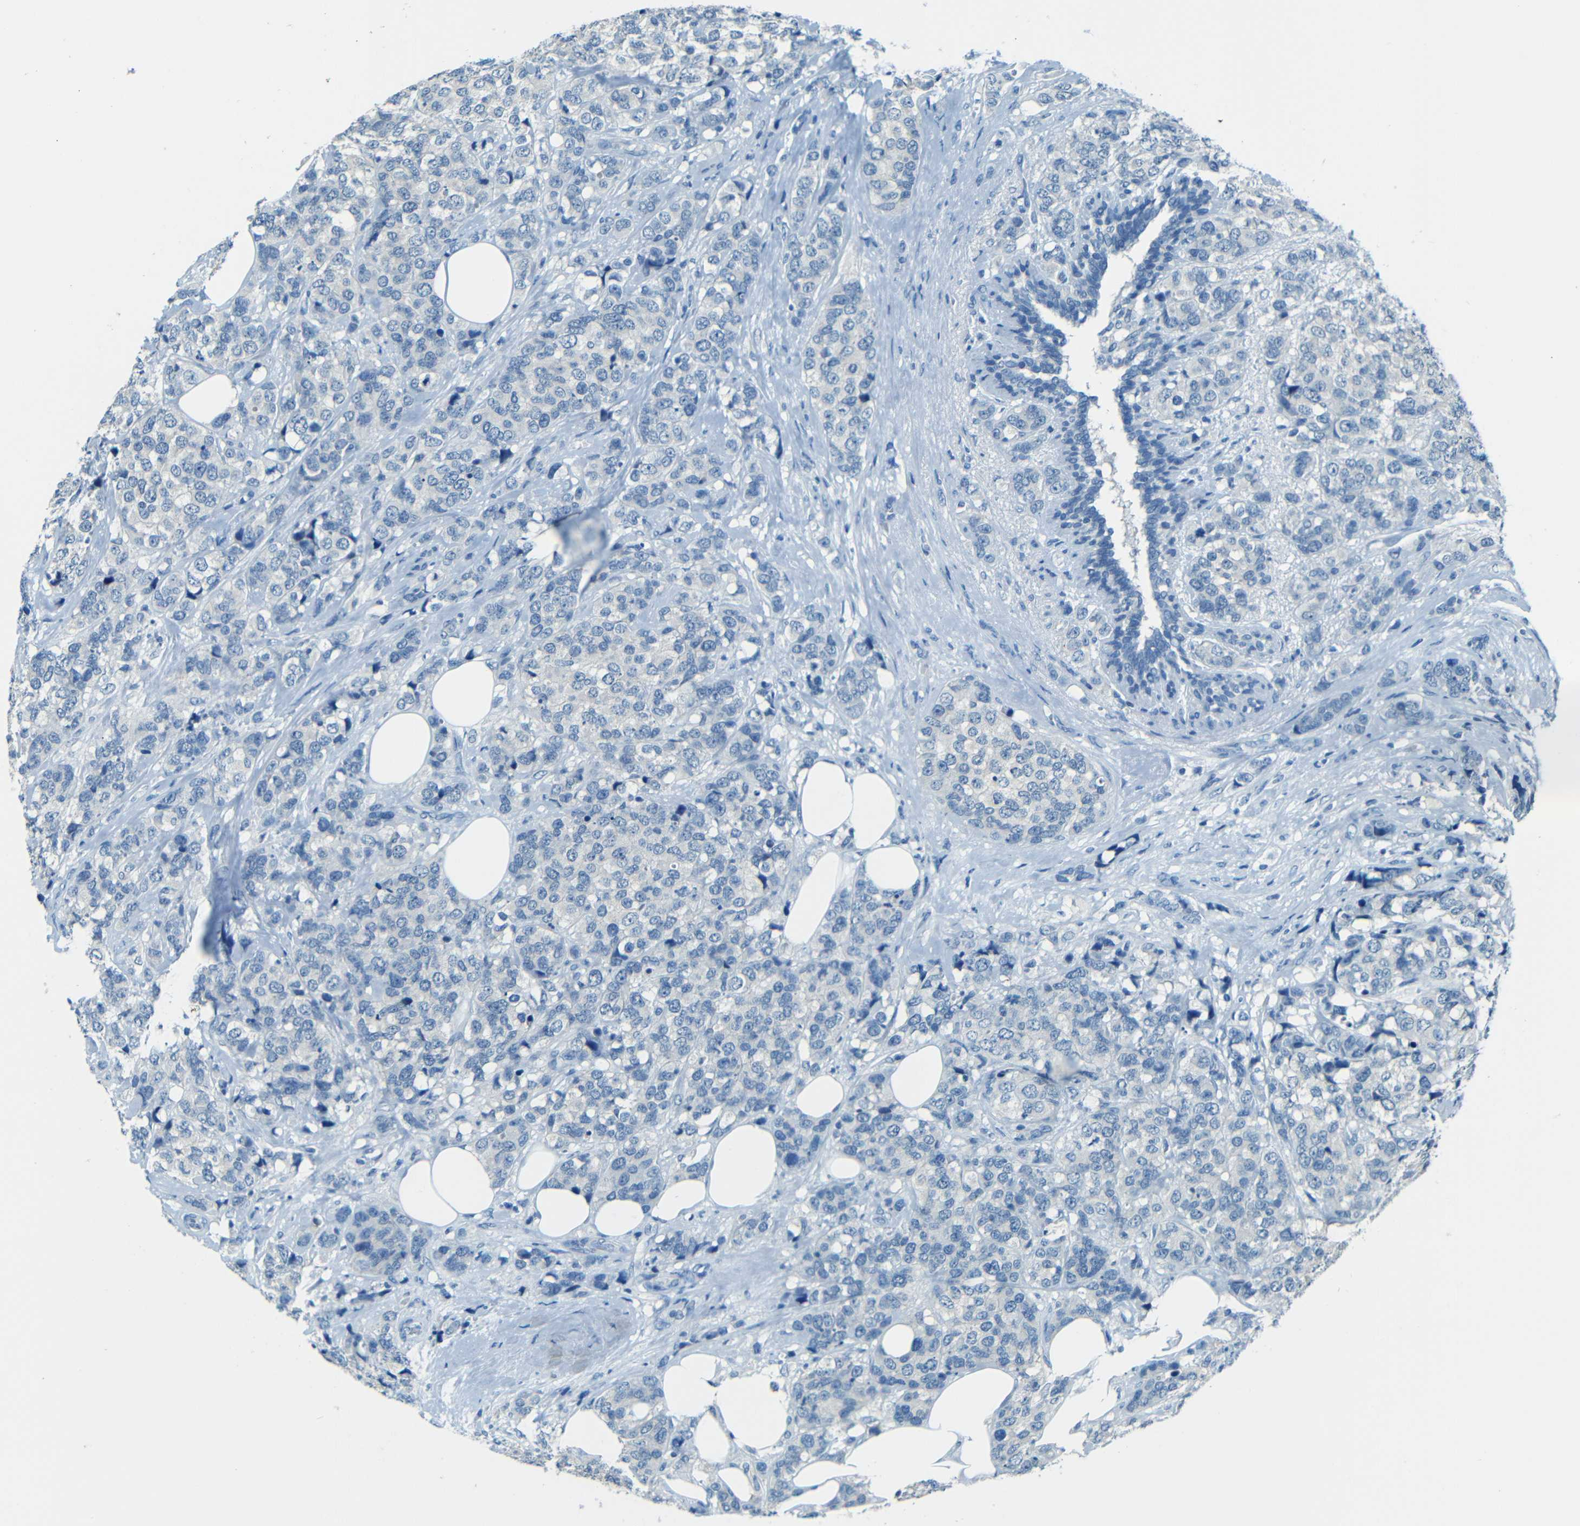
{"staining": {"intensity": "negative", "quantity": "none", "location": "none"}, "tissue": "breast cancer", "cell_type": "Tumor cells", "image_type": "cancer", "snomed": [{"axis": "morphology", "description": "Lobular carcinoma"}, {"axis": "topography", "description": "Breast"}], "caption": "A histopathology image of human breast cancer (lobular carcinoma) is negative for staining in tumor cells. The staining was performed using DAB to visualize the protein expression in brown, while the nuclei were stained in blue with hematoxylin (Magnification: 20x).", "gene": "ZMAT1", "patient": {"sex": "female", "age": 59}}